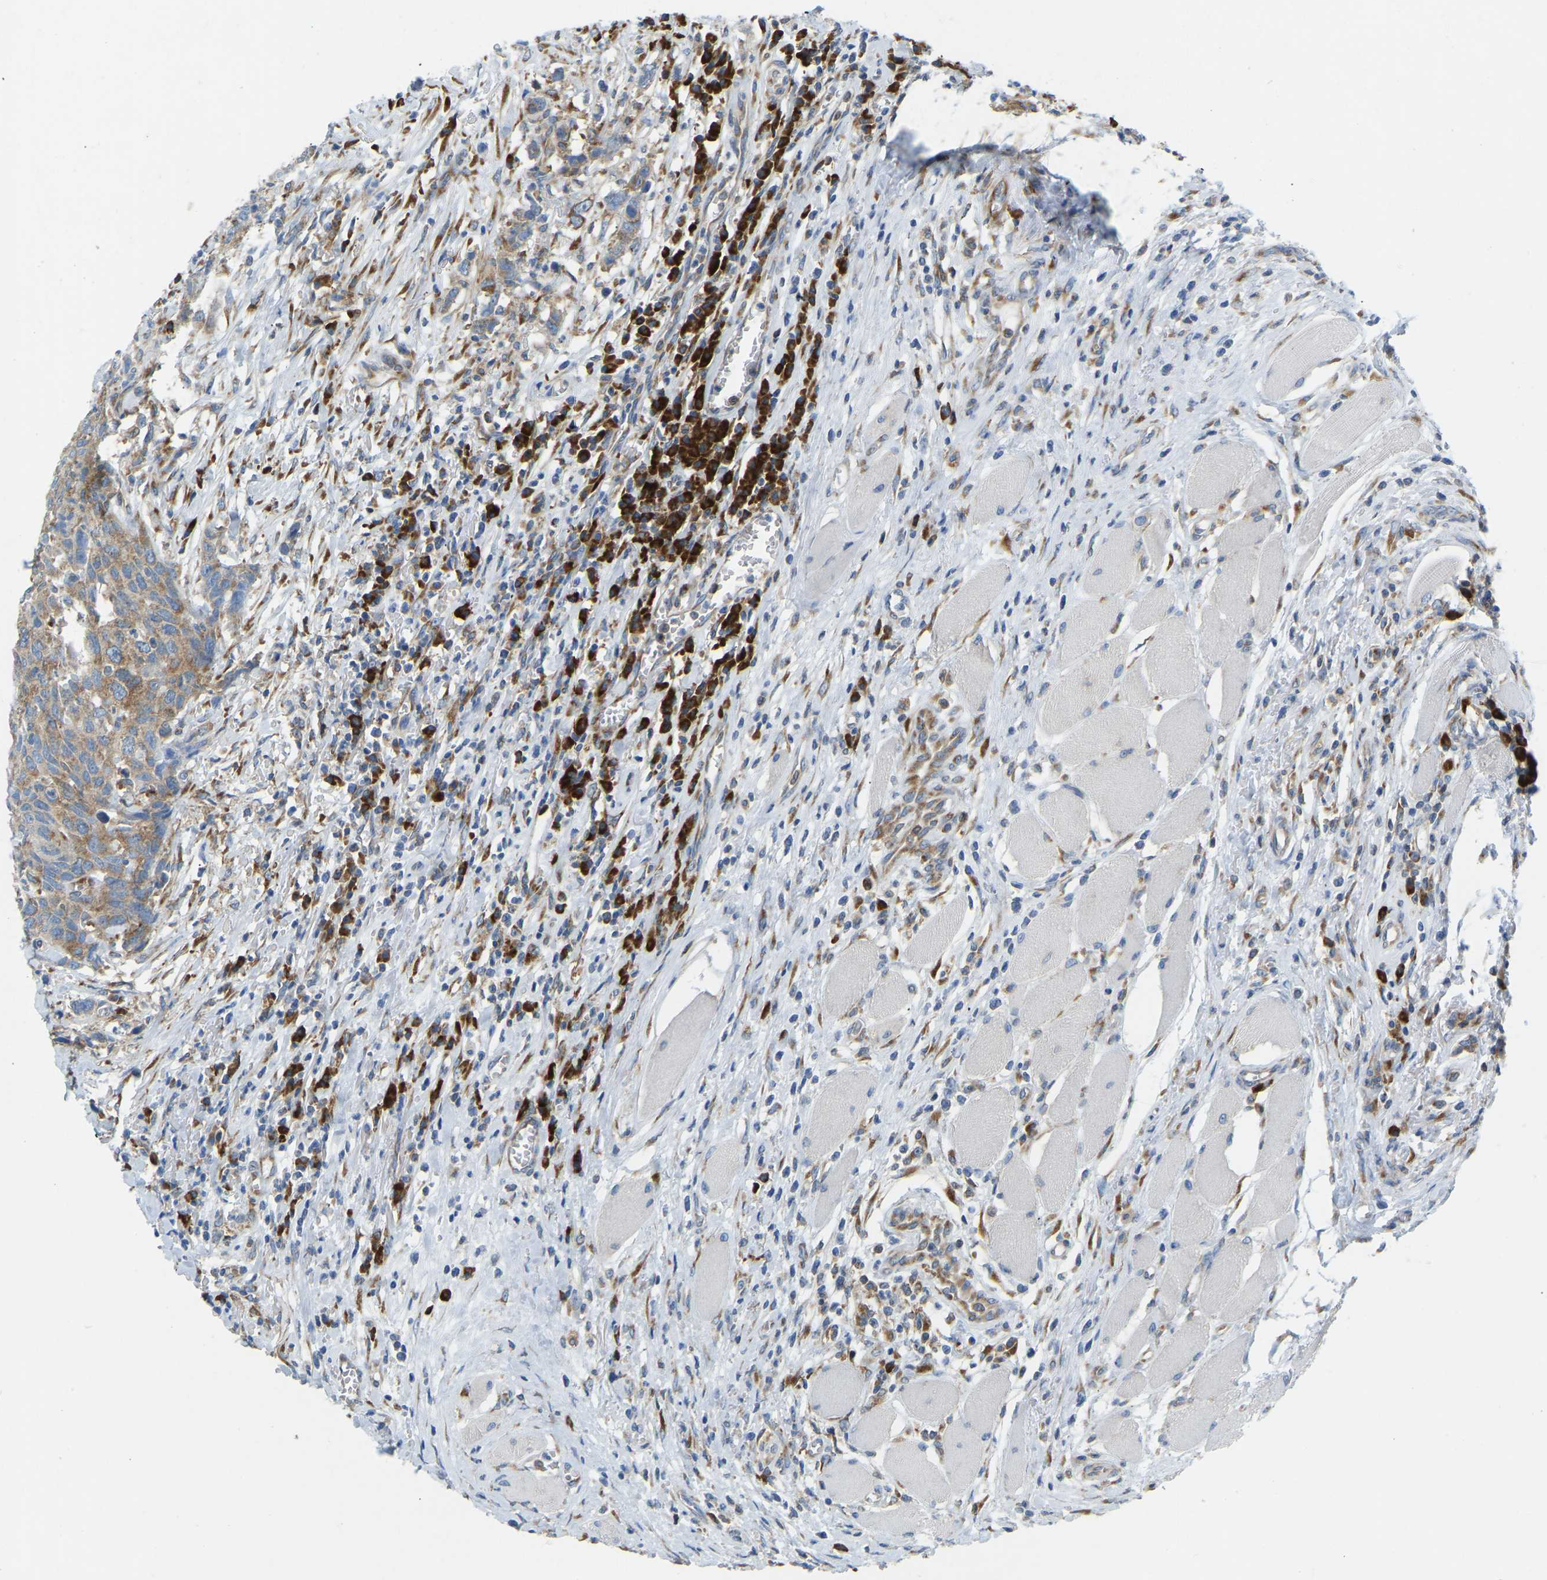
{"staining": {"intensity": "moderate", "quantity": ">75%", "location": "cytoplasmic/membranous"}, "tissue": "head and neck cancer", "cell_type": "Tumor cells", "image_type": "cancer", "snomed": [{"axis": "morphology", "description": "Squamous cell carcinoma, NOS"}, {"axis": "topography", "description": "Head-Neck"}], "caption": "Brown immunohistochemical staining in human head and neck cancer reveals moderate cytoplasmic/membranous positivity in approximately >75% of tumor cells. (IHC, brightfield microscopy, high magnification).", "gene": "SND1", "patient": {"sex": "male", "age": 66}}